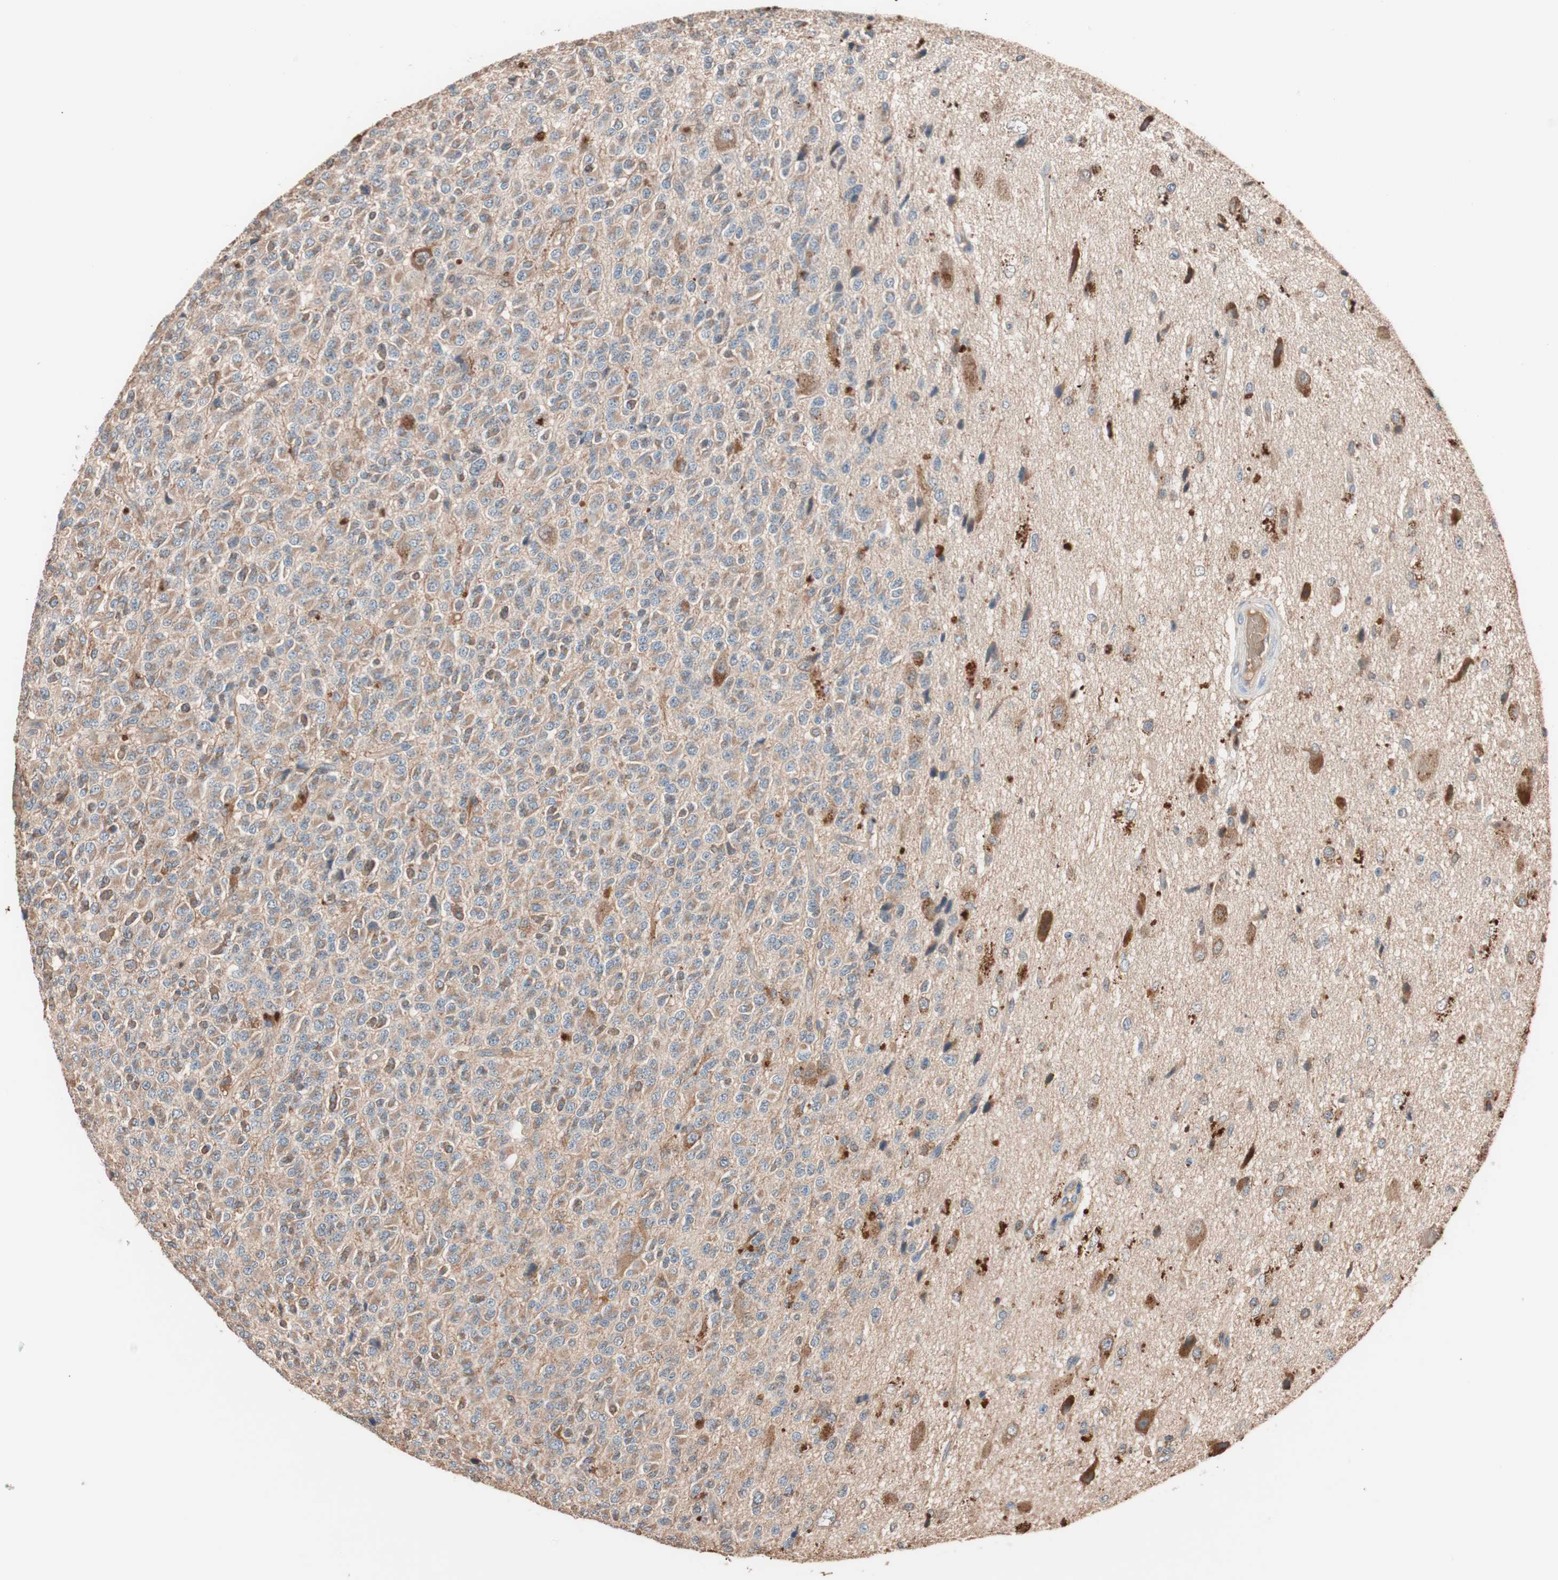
{"staining": {"intensity": "moderate", "quantity": ">75%", "location": "cytoplasmic/membranous"}, "tissue": "glioma", "cell_type": "Tumor cells", "image_type": "cancer", "snomed": [{"axis": "morphology", "description": "Glioma, malignant, High grade"}, {"axis": "topography", "description": "pancreas cauda"}], "caption": "Immunohistochemical staining of human malignant glioma (high-grade) displays medium levels of moderate cytoplasmic/membranous positivity in about >75% of tumor cells. The staining was performed using DAB (3,3'-diaminobenzidine), with brown indicating positive protein expression. Nuclei are stained blue with hematoxylin.", "gene": "GLYCTK", "patient": {"sex": "male", "age": 60}}